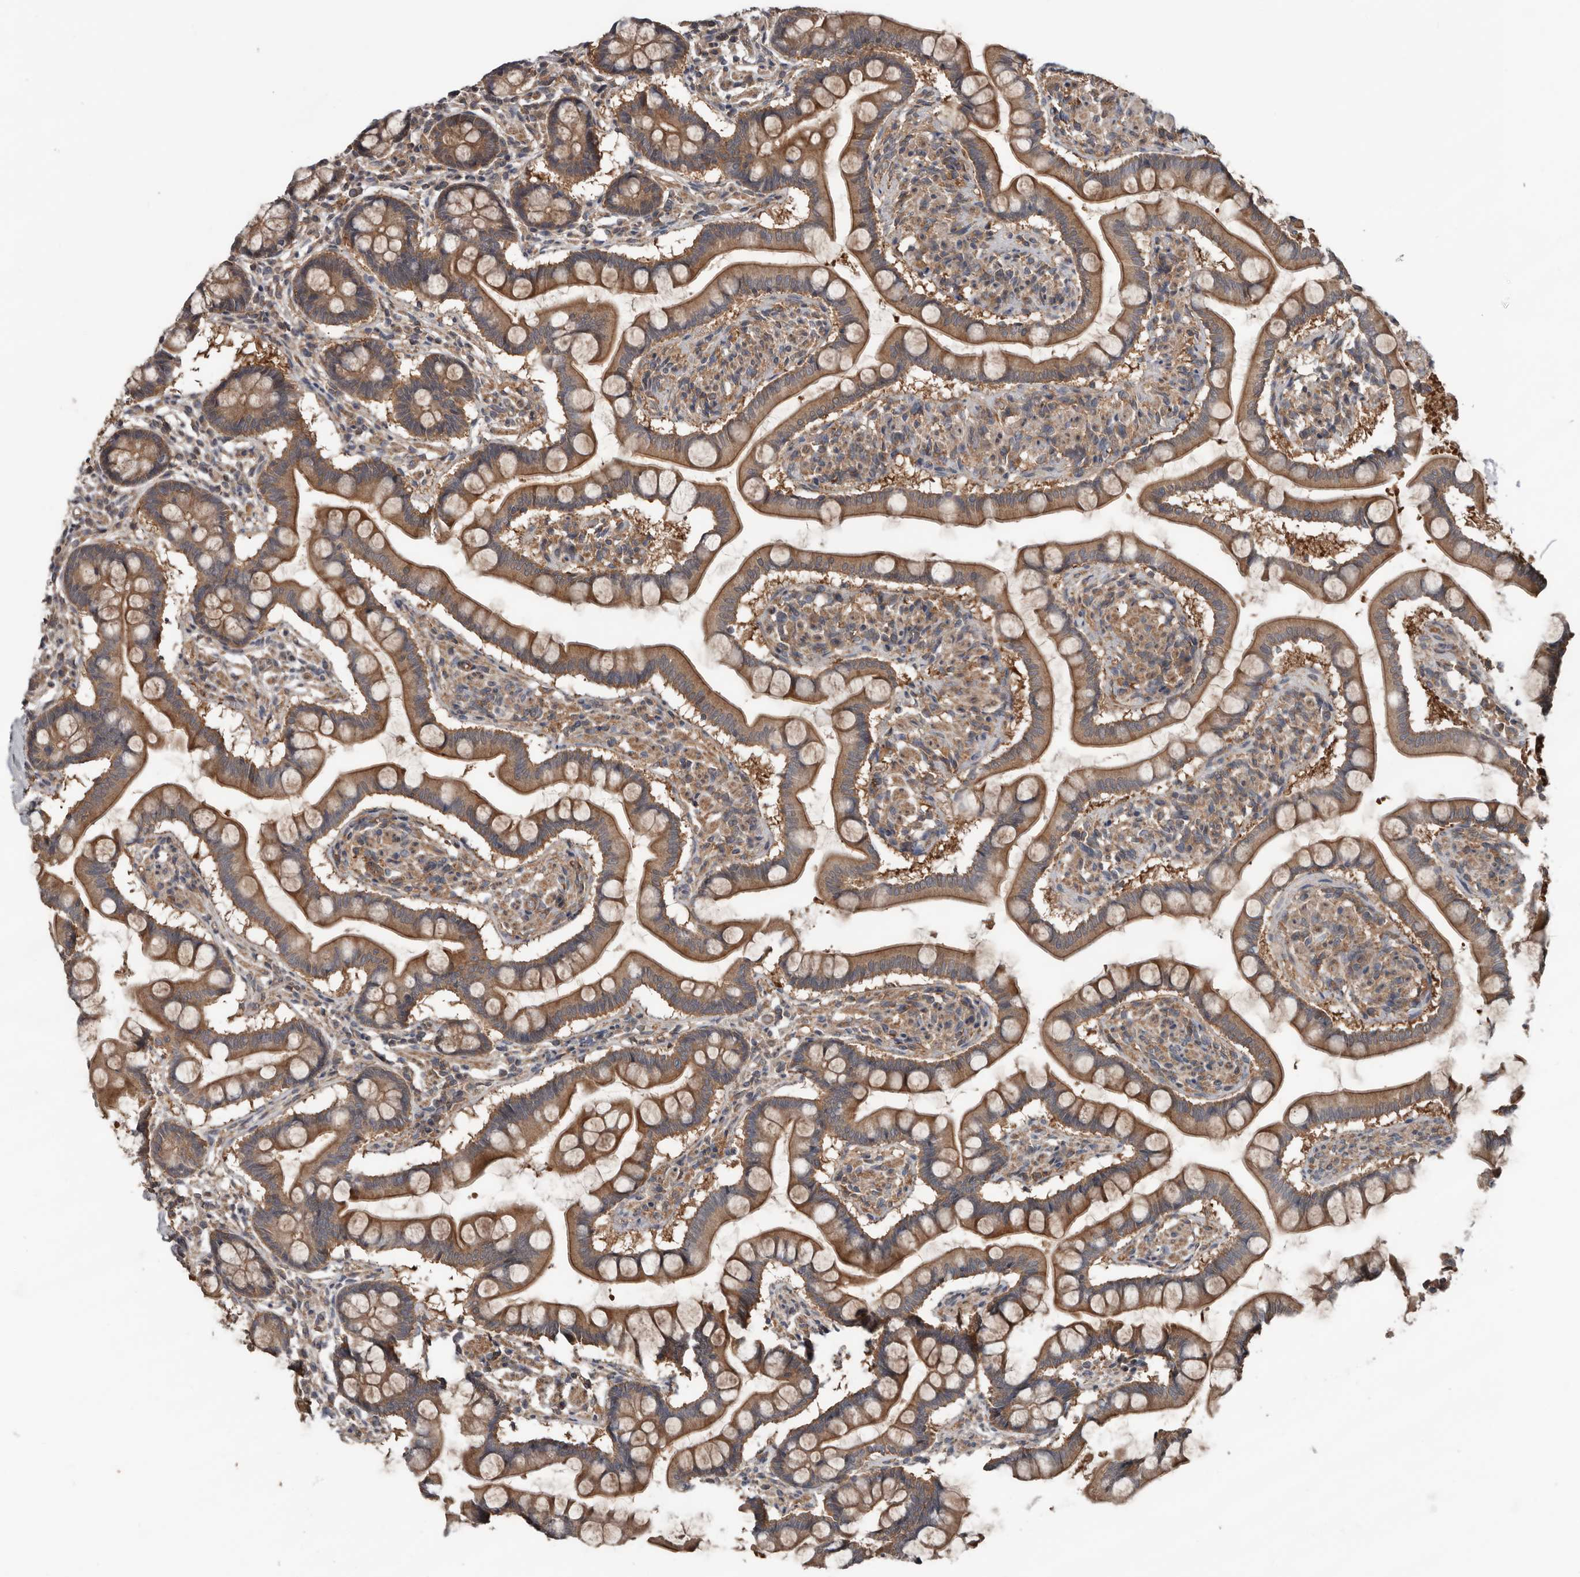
{"staining": {"intensity": "moderate", "quantity": ">75%", "location": "cytoplasmic/membranous"}, "tissue": "small intestine", "cell_type": "Glandular cells", "image_type": "normal", "snomed": [{"axis": "morphology", "description": "Normal tissue, NOS"}, {"axis": "topography", "description": "Small intestine"}], "caption": "Approximately >75% of glandular cells in benign small intestine exhibit moderate cytoplasmic/membranous protein positivity as visualized by brown immunohistochemical staining.", "gene": "DNAJB4", "patient": {"sex": "male", "age": 41}}